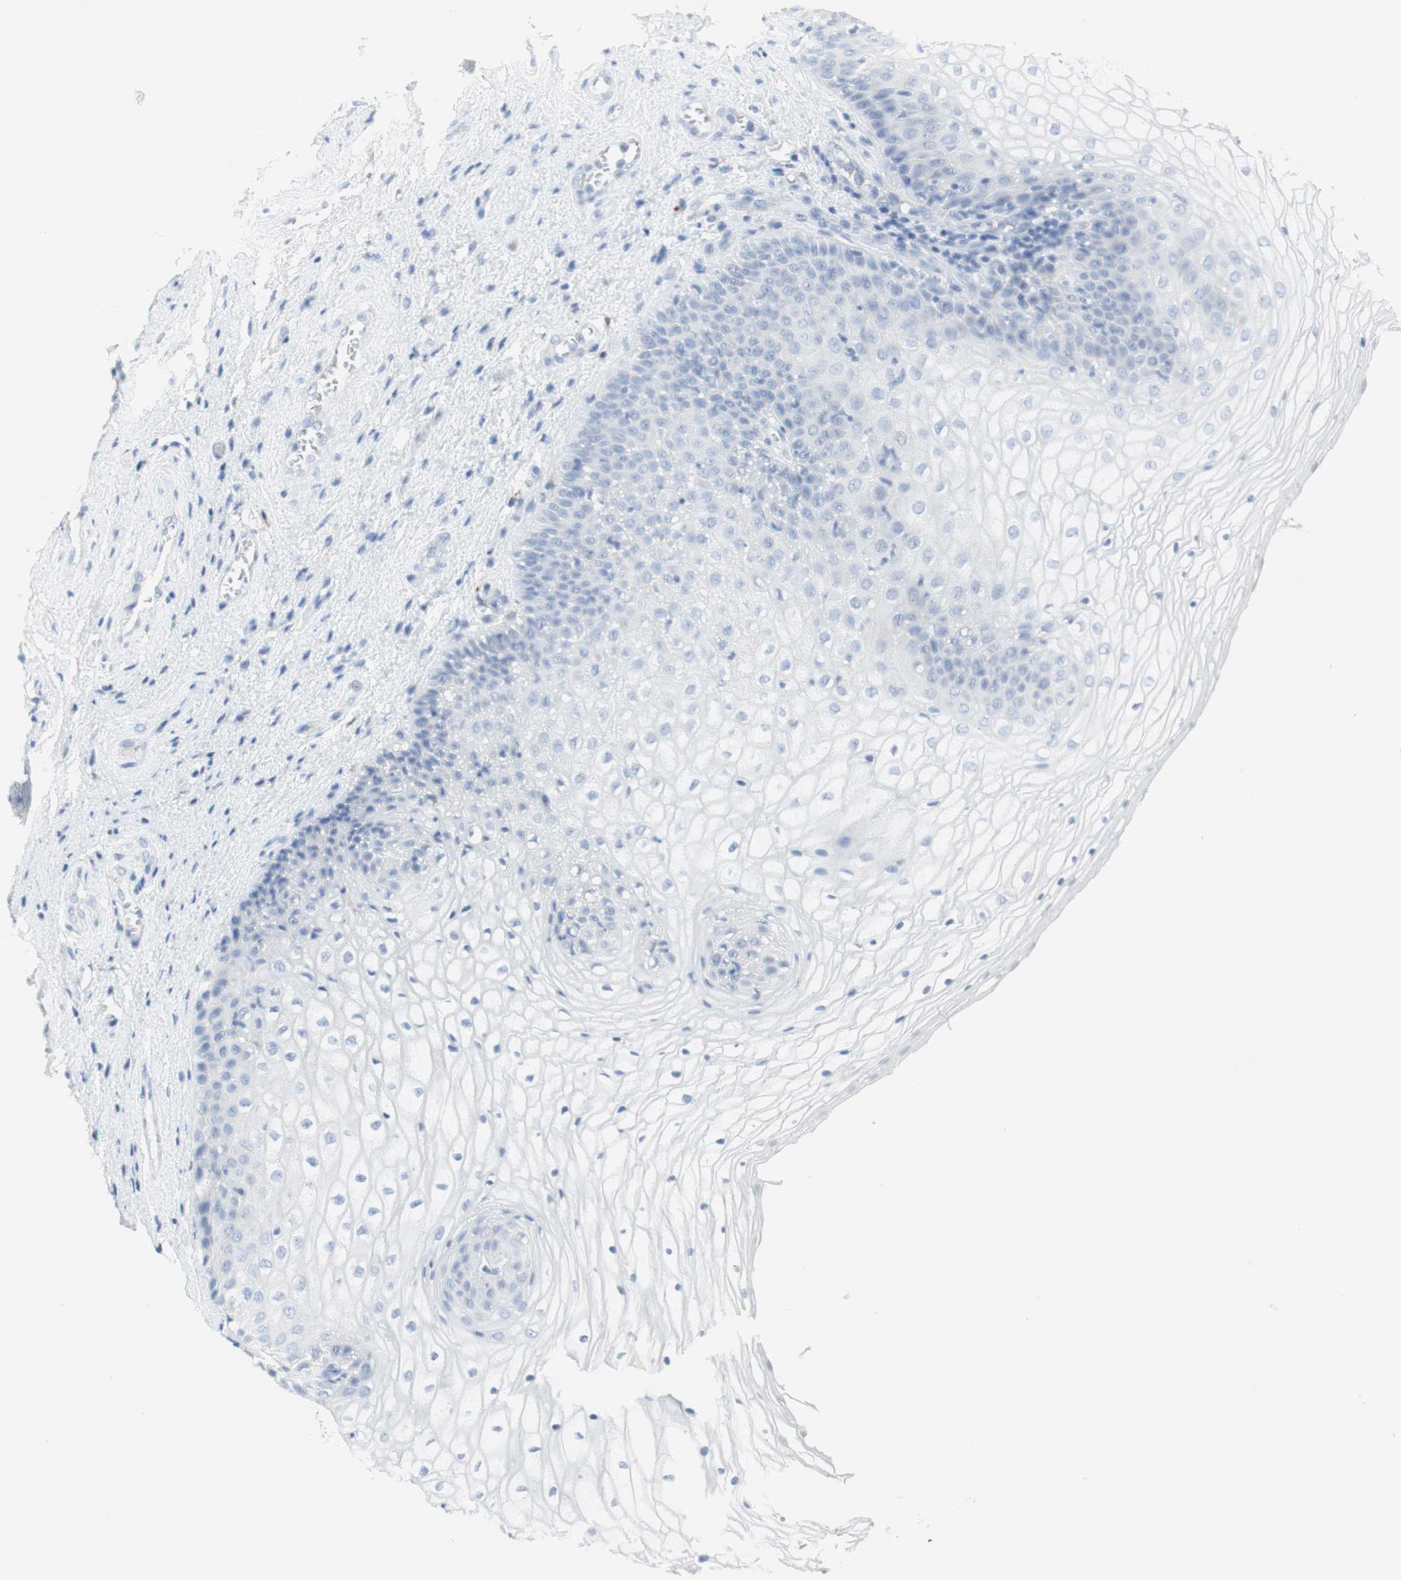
{"staining": {"intensity": "negative", "quantity": "none", "location": "none"}, "tissue": "vagina", "cell_type": "Squamous epithelial cells", "image_type": "normal", "snomed": [{"axis": "morphology", "description": "Normal tissue, NOS"}, {"axis": "topography", "description": "Vagina"}], "caption": "Human vagina stained for a protein using immunohistochemistry (IHC) shows no staining in squamous epithelial cells.", "gene": "MANEA", "patient": {"sex": "female", "age": 34}}